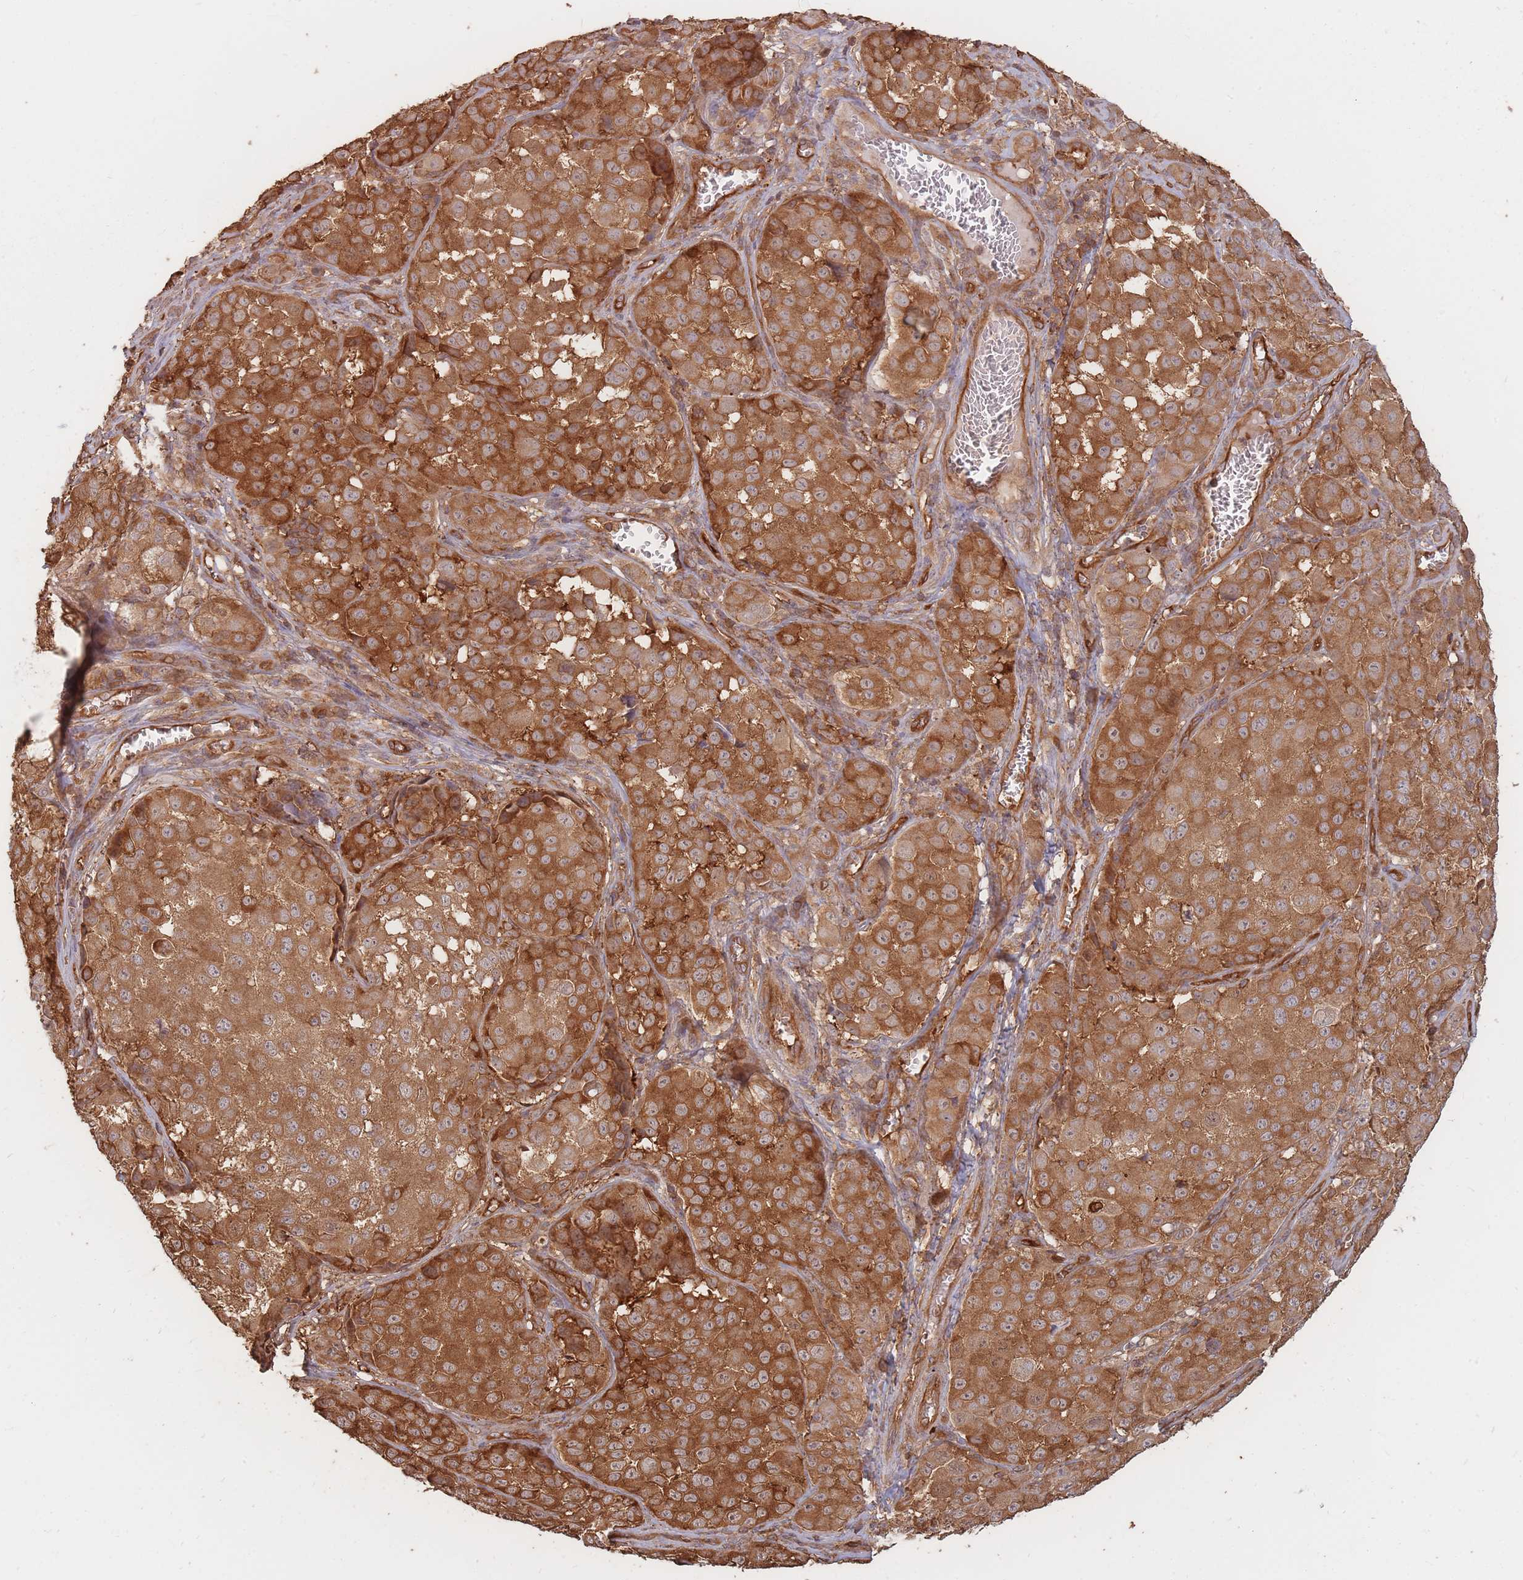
{"staining": {"intensity": "strong", "quantity": ">75%", "location": "cytoplasmic/membranous"}, "tissue": "melanoma", "cell_type": "Tumor cells", "image_type": "cancer", "snomed": [{"axis": "morphology", "description": "Malignant melanoma, NOS"}, {"axis": "topography", "description": "Skin"}], "caption": "Immunohistochemical staining of human melanoma exhibits strong cytoplasmic/membranous protein staining in approximately >75% of tumor cells.", "gene": "PLS3", "patient": {"sex": "male", "age": 64}}